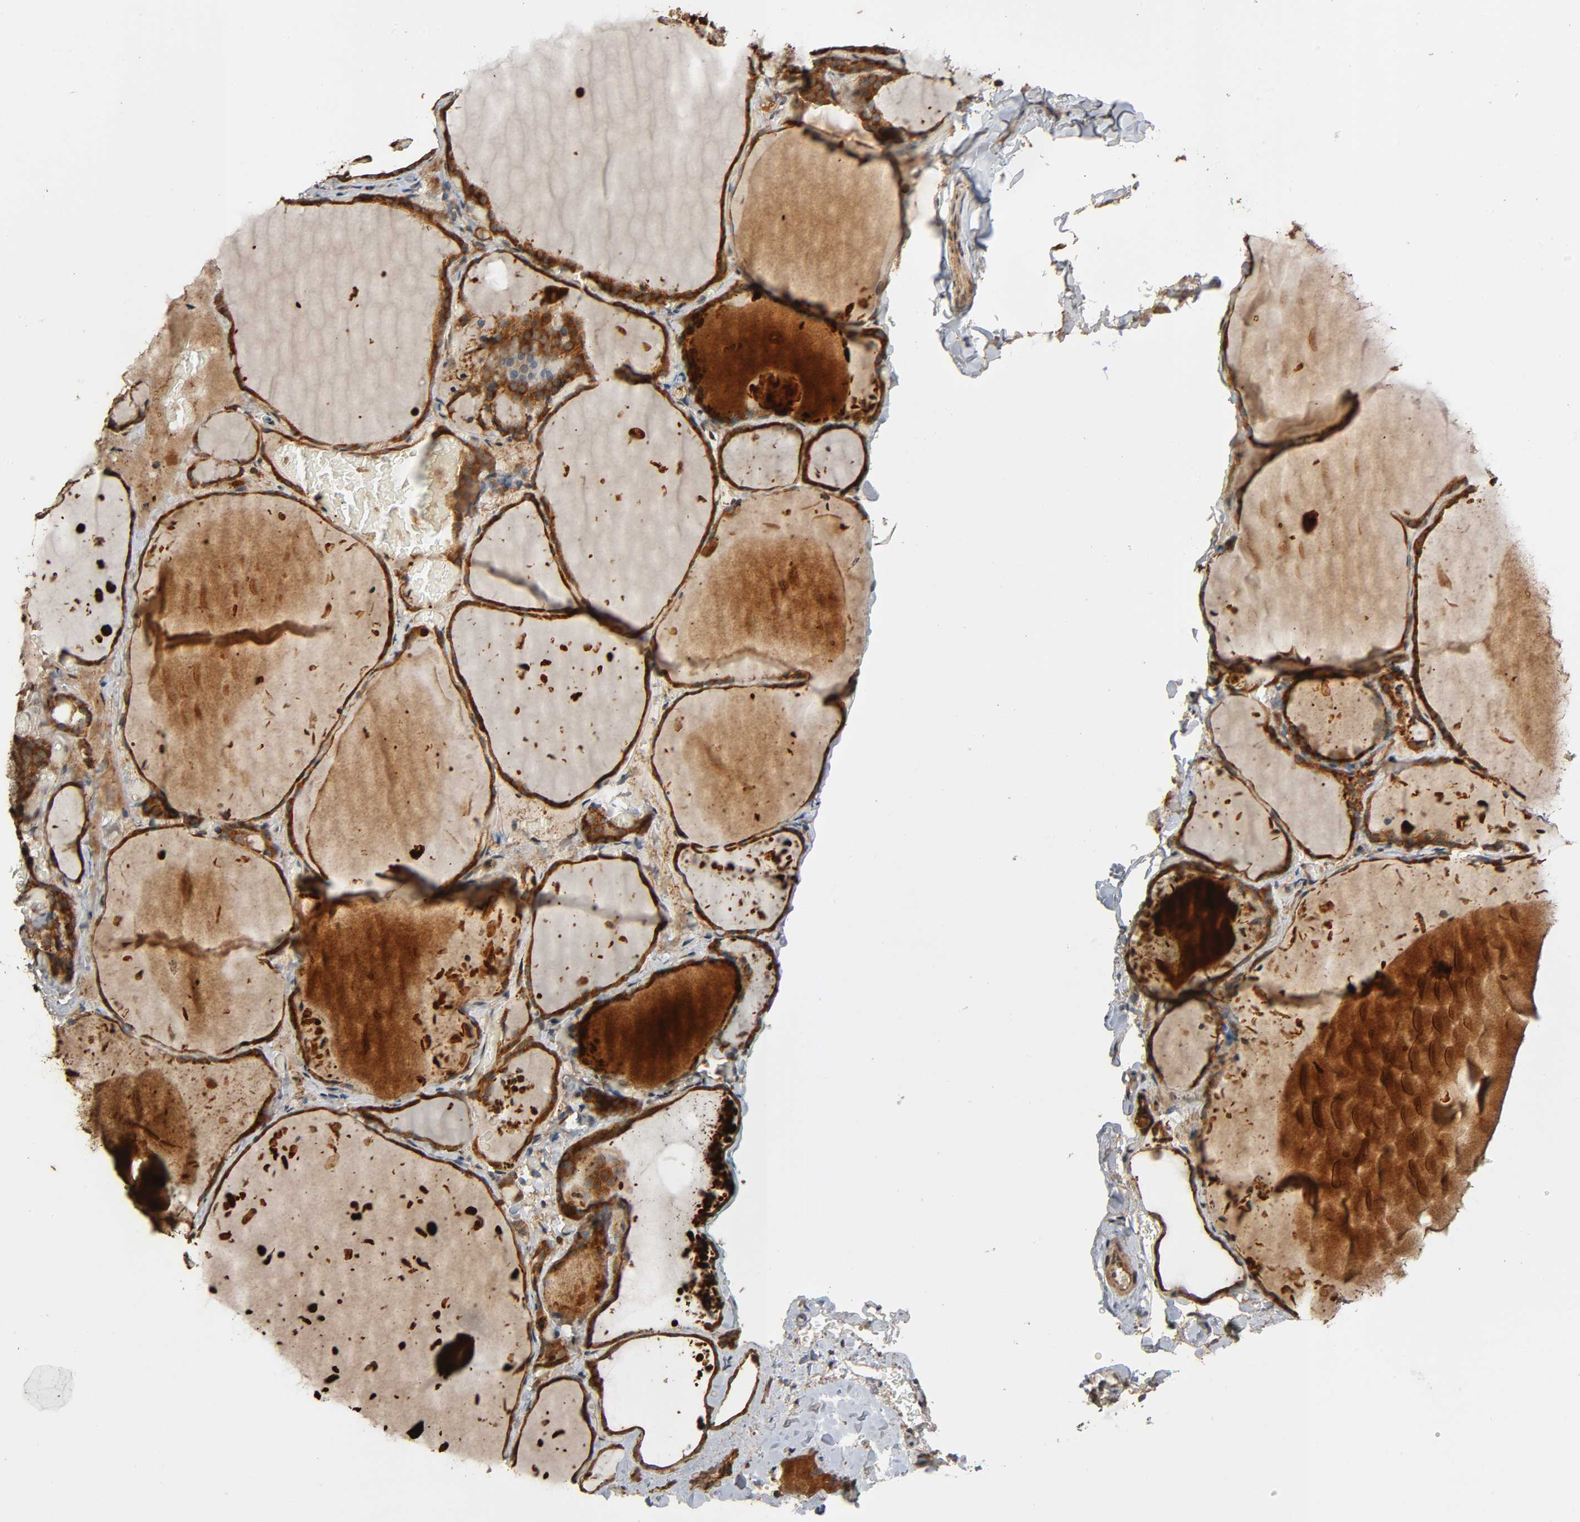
{"staining": {"intensity": "strong", "quantity": ">75%", "location": "cytoplasmic/membranous"}, "tissue": "thyroid gland", "cell_type": "Glandular cells", "image_type": "normal", "snomed": [{"axis": "morphology", "description": "Normal tissue, NOS"}, {"axis": "topography", "description": "Thyroid gland"}], "caption": "Immunohistochemical staining of benign human thyroid gland demonstrates strong cytoplasmic/membranous protein expression in approximately >75% of glandular cells.", "gene": "MAP3K8", "patient": {"sex": "female", "age": 22}}